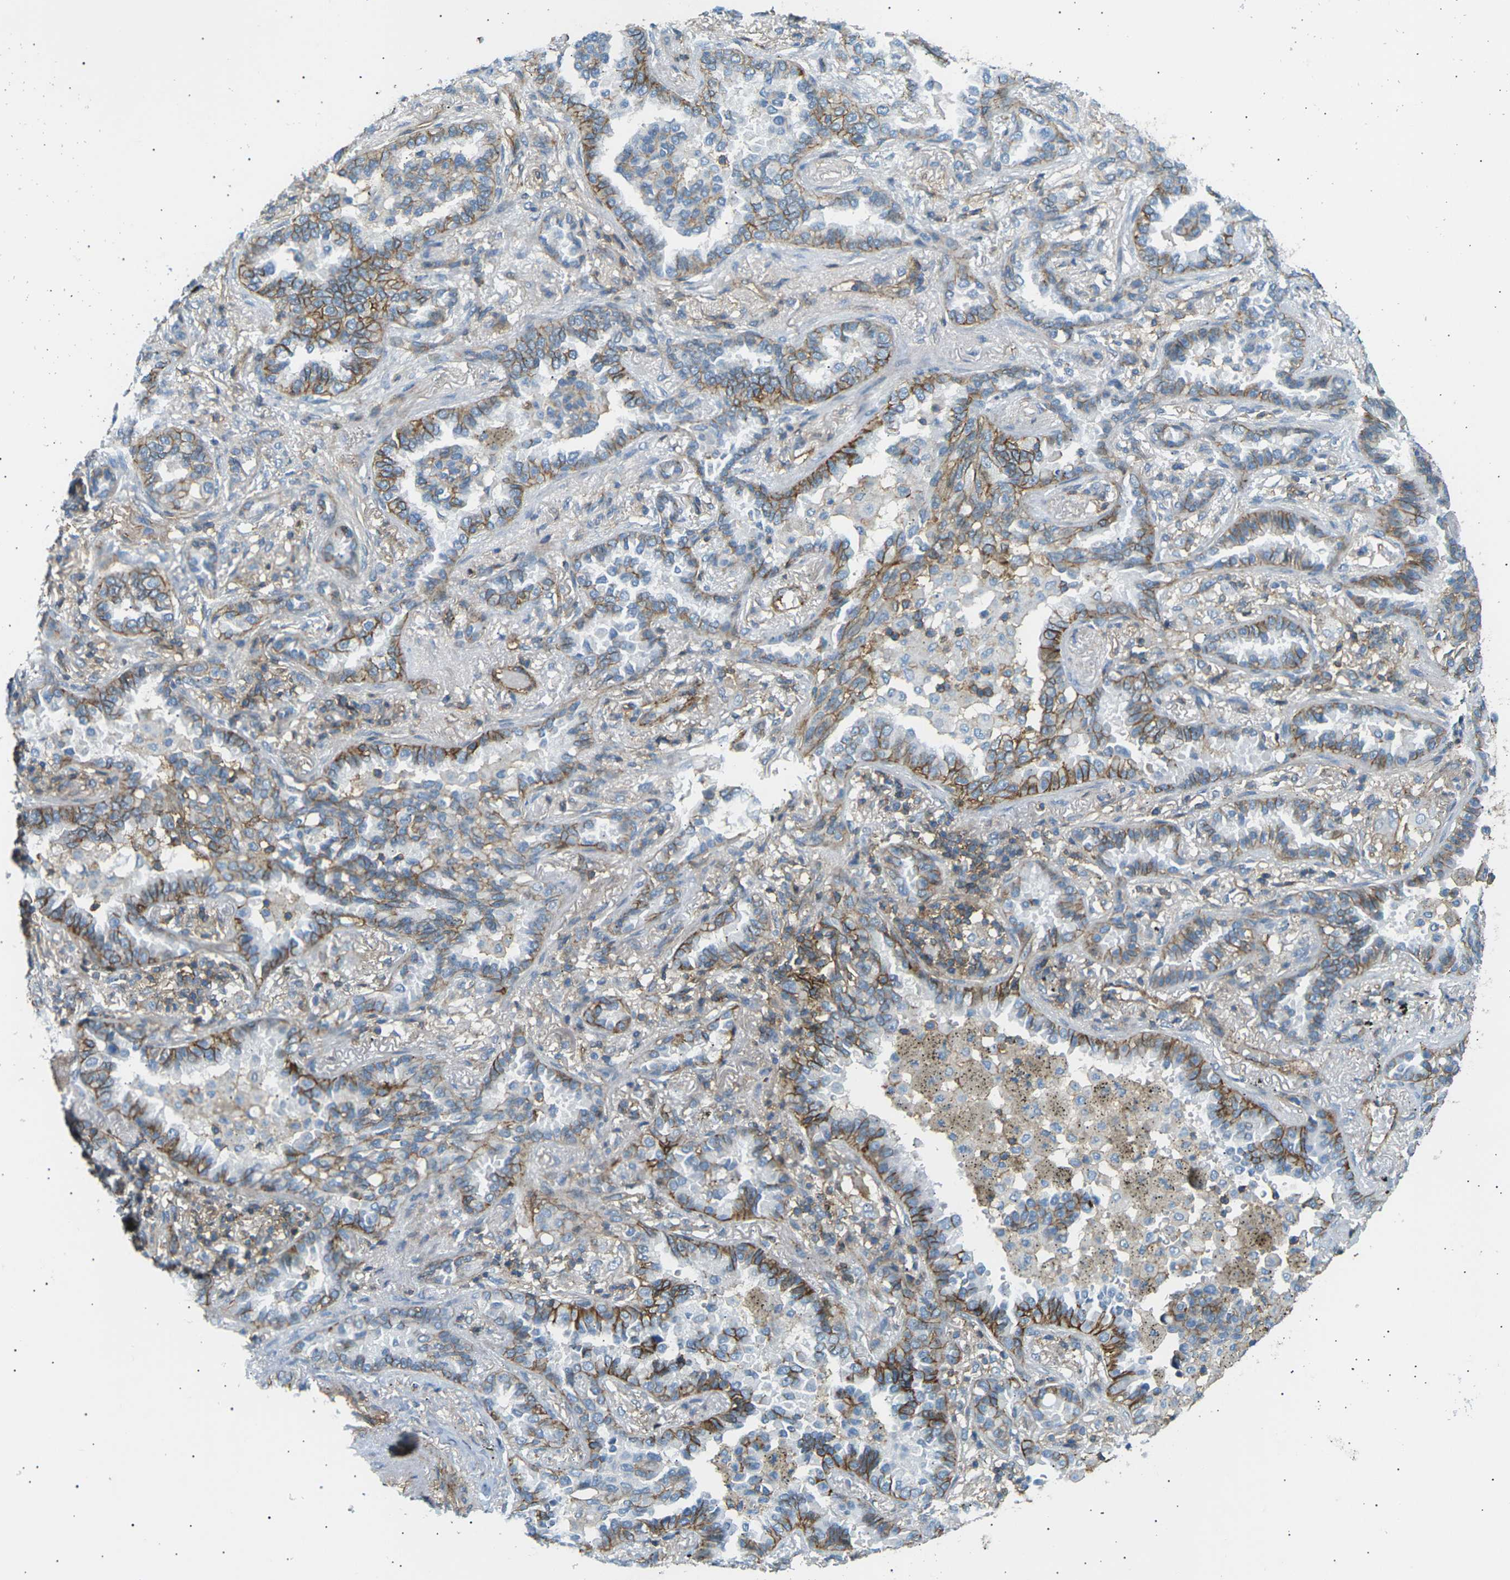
{"staining": {"intensity": "moderate", "quantity": "25%-75%", "location": "cytoplasmic/membranous"}, "tissue": "lung cancer", "cell_type": "Tumor cells", "image_type": "cancer", "snomed": [{"axis": "morphology", "description": "Normal tissue, NOS"}, {"axis": "morphology", "description": "Adenocarcinoma, NOS"}, {"axis": "topography", "description": "Lung"}], "caption": "The immunohistochemical stain shows moderate cytoplasmic/membranous expression in tumor cells of lung cancer tissue.", "gene": "ATP2B4", "patient": {"sex": "male", "age": 59}}